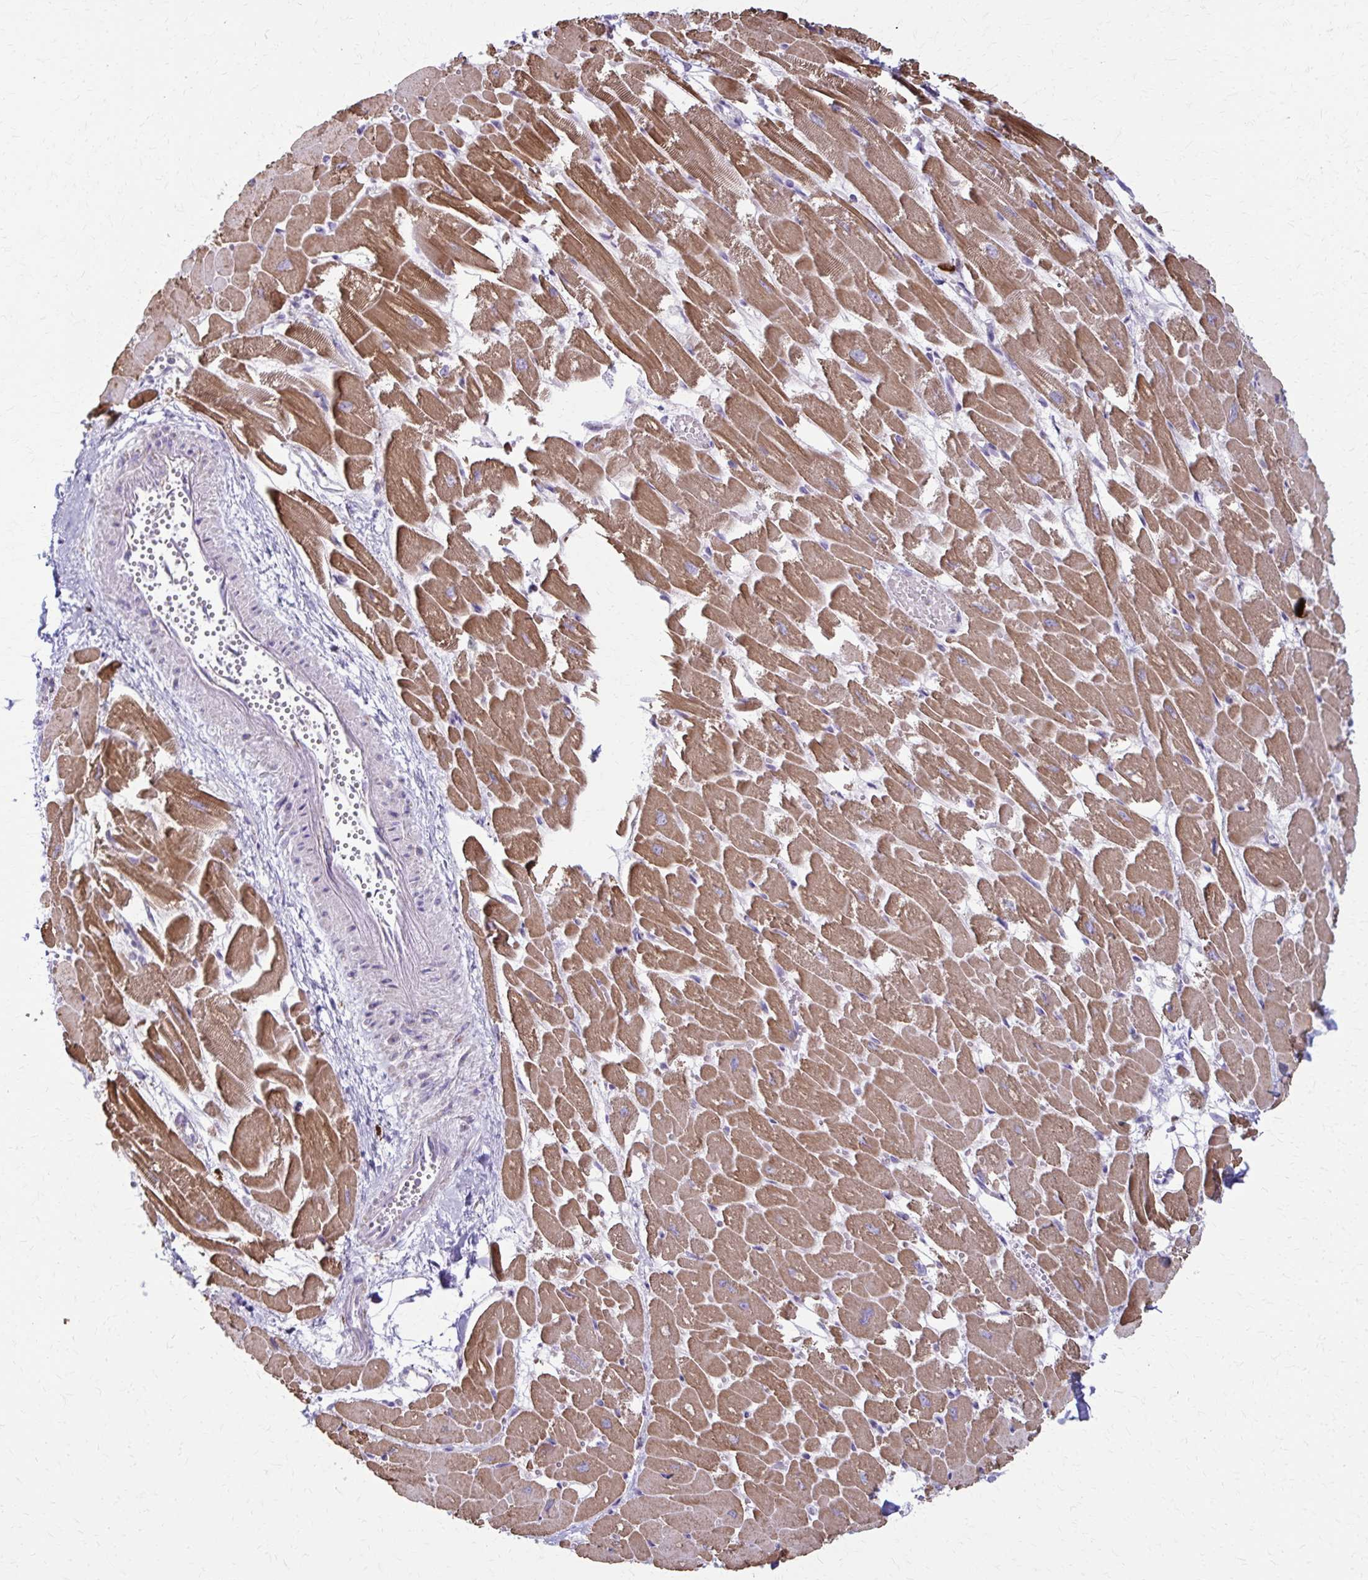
{"staining": {"intensity": "moderate", "quantity": ">75%", "location": "cytoplasmic/membranous"}, "tissue": "heart muscle", "cell_type": "Cardiomyocytes", "image_type": "normal", "snomed": [{"axis": "morphology", "description": "Normal tissue, NOS"}, {"axis": "topography", "description": "Heart"}], "caption": "The immunohistochemical stain shows moderate cytoplasmic/membranous positivity in cardiomyocytes of benign heart muscle. The staining was performed using DAB (3,3'-diaminobenzidine), with brown indicating positive protein expression. Nuclei are stained blue with hematoxylin.", "gene": "TVP23A", "patient": {"sex": "female", "age": 52}}